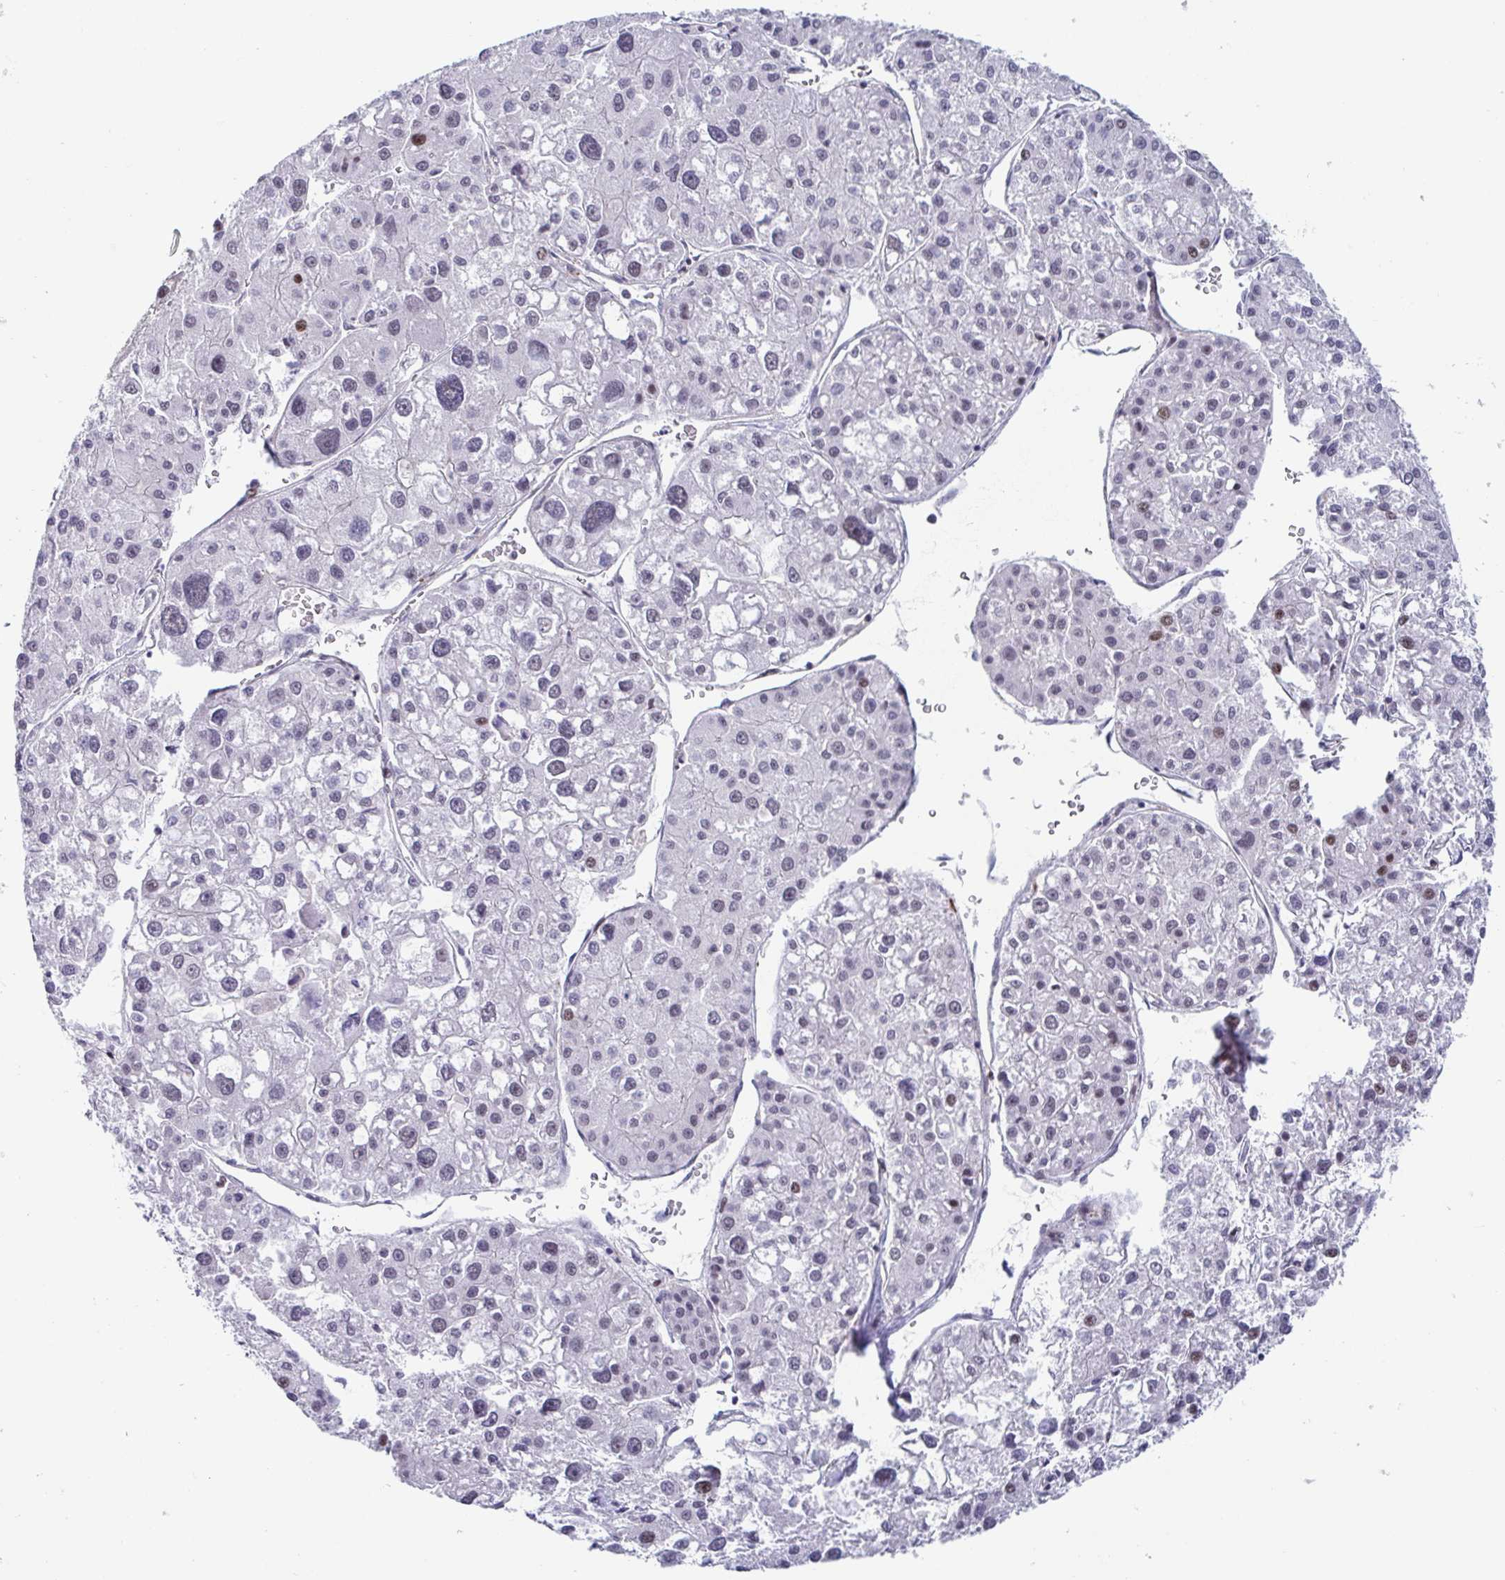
{"staining": {"intensity": "negative", "quantity": "none", "location": "none"}, "tissue": "liver cancer", "cell_type": "Tumor cells", "image_type": "cancer", "snomed": [{"axis": "morphology", "description": "Carcinoma, Hepatocellular, NOS"}, {"axis": "topography", "description": "Liver"}], "caption": "This micrograph is of liver cancer stained with immunohistochemistry to label a protein in brown with the nuclei are counter-stained blue. There is no positivity in tumor cells. (DAB immunohistochemistry with hematoxylin counter stain).", "gene": "WDR72", "patient": {"sex": "male", "age": 73}}